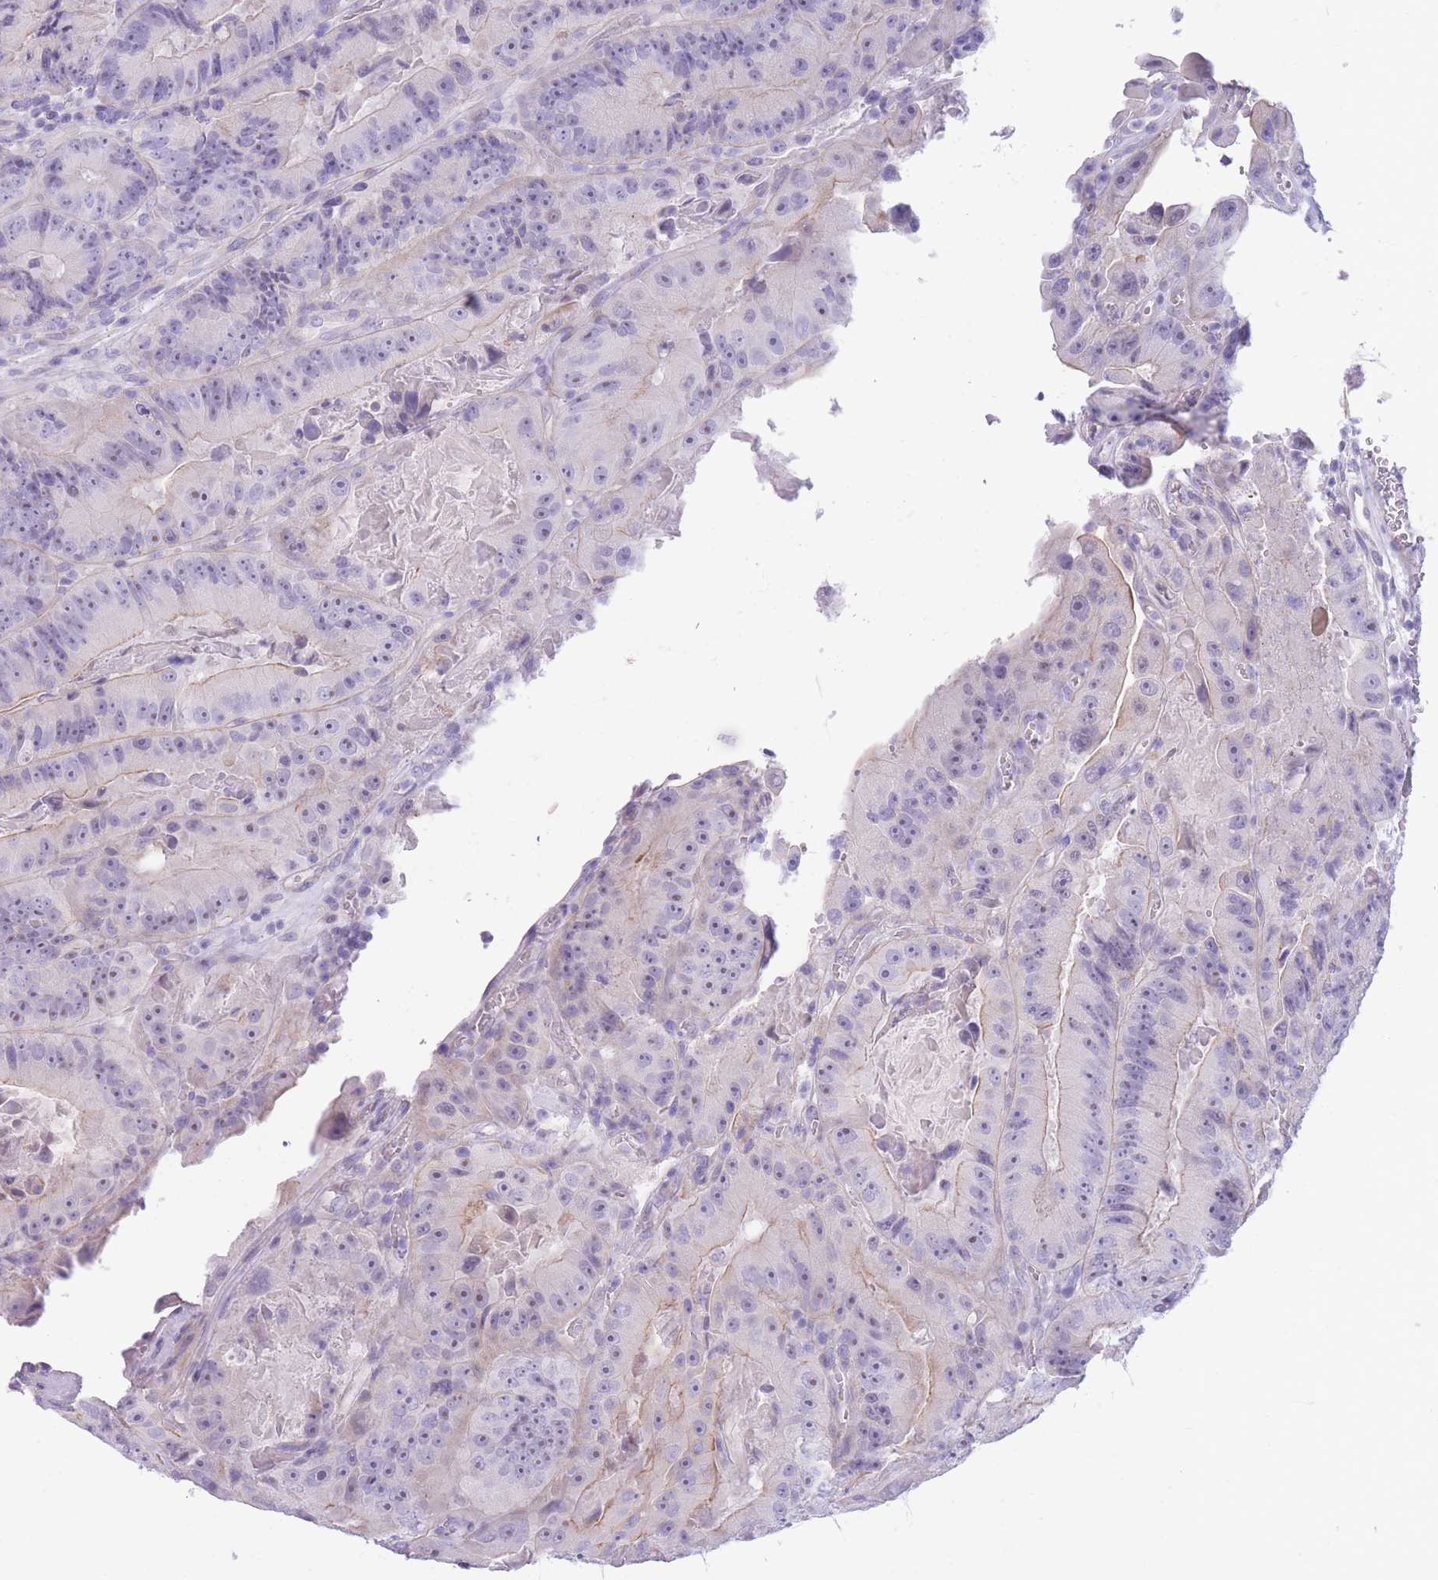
{"staining": {"intensity": "negative", "quantity": "none", "location": "none"}, "tissue": "colorectal cancer", "cell_type": "Tumor cells", "image_type": "cancer", "snomed": [{"axis": "morphology", "description": "Adenocarcinoma, NOS"}, {"axis": "topography", "description": "Colon"}], "caption": "This is an immunohistochemistry micrograph of human colorectal cancer (adenocarcinoma). There is no positivity in tumor cells.", "gene": "ZNF311", "patient": {"sex": "female", "age": 86}}